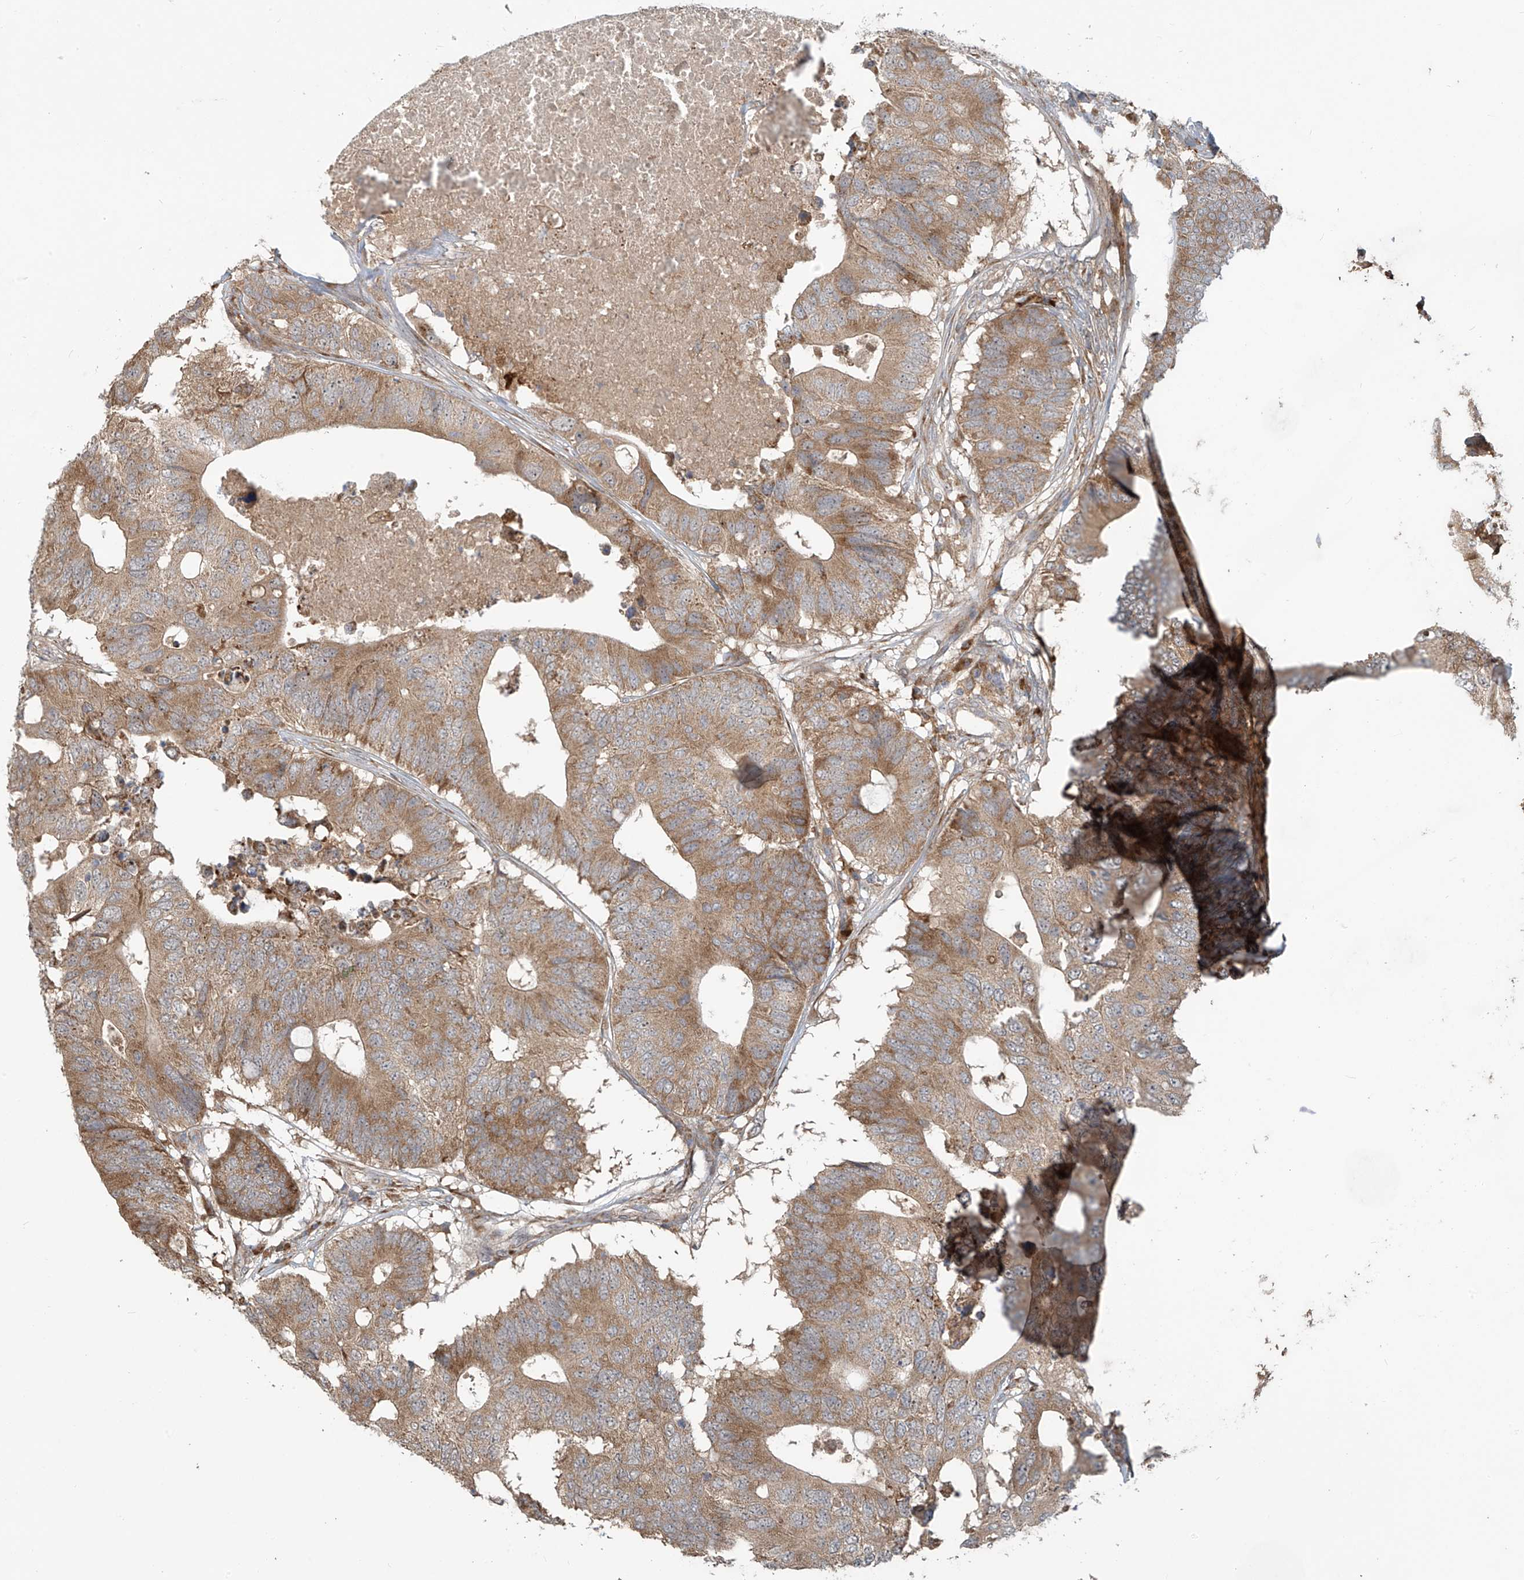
{"staining": {"intensity": "moderate", "quantity": ">75%", "location": "cytoplasmic/membranous"}, "tissue": "colorectal cancer", "cell_type": "Tumor cells", "image_type": "cancer", "snomed": [{"axis": "morphology", "description": "Adenocarcinoma, NOS"}, {"axis": "topography", "description": "Colon"}], "caption": "Colorectal adenocarcinoma was stained to show a protein in brown. There is medium levels of moderate cytoplasmic/membranous positivity in approximately >75% of tumor cells.", "gene": "KATNIP", "patient": {"sex": "male", "age": 71}}